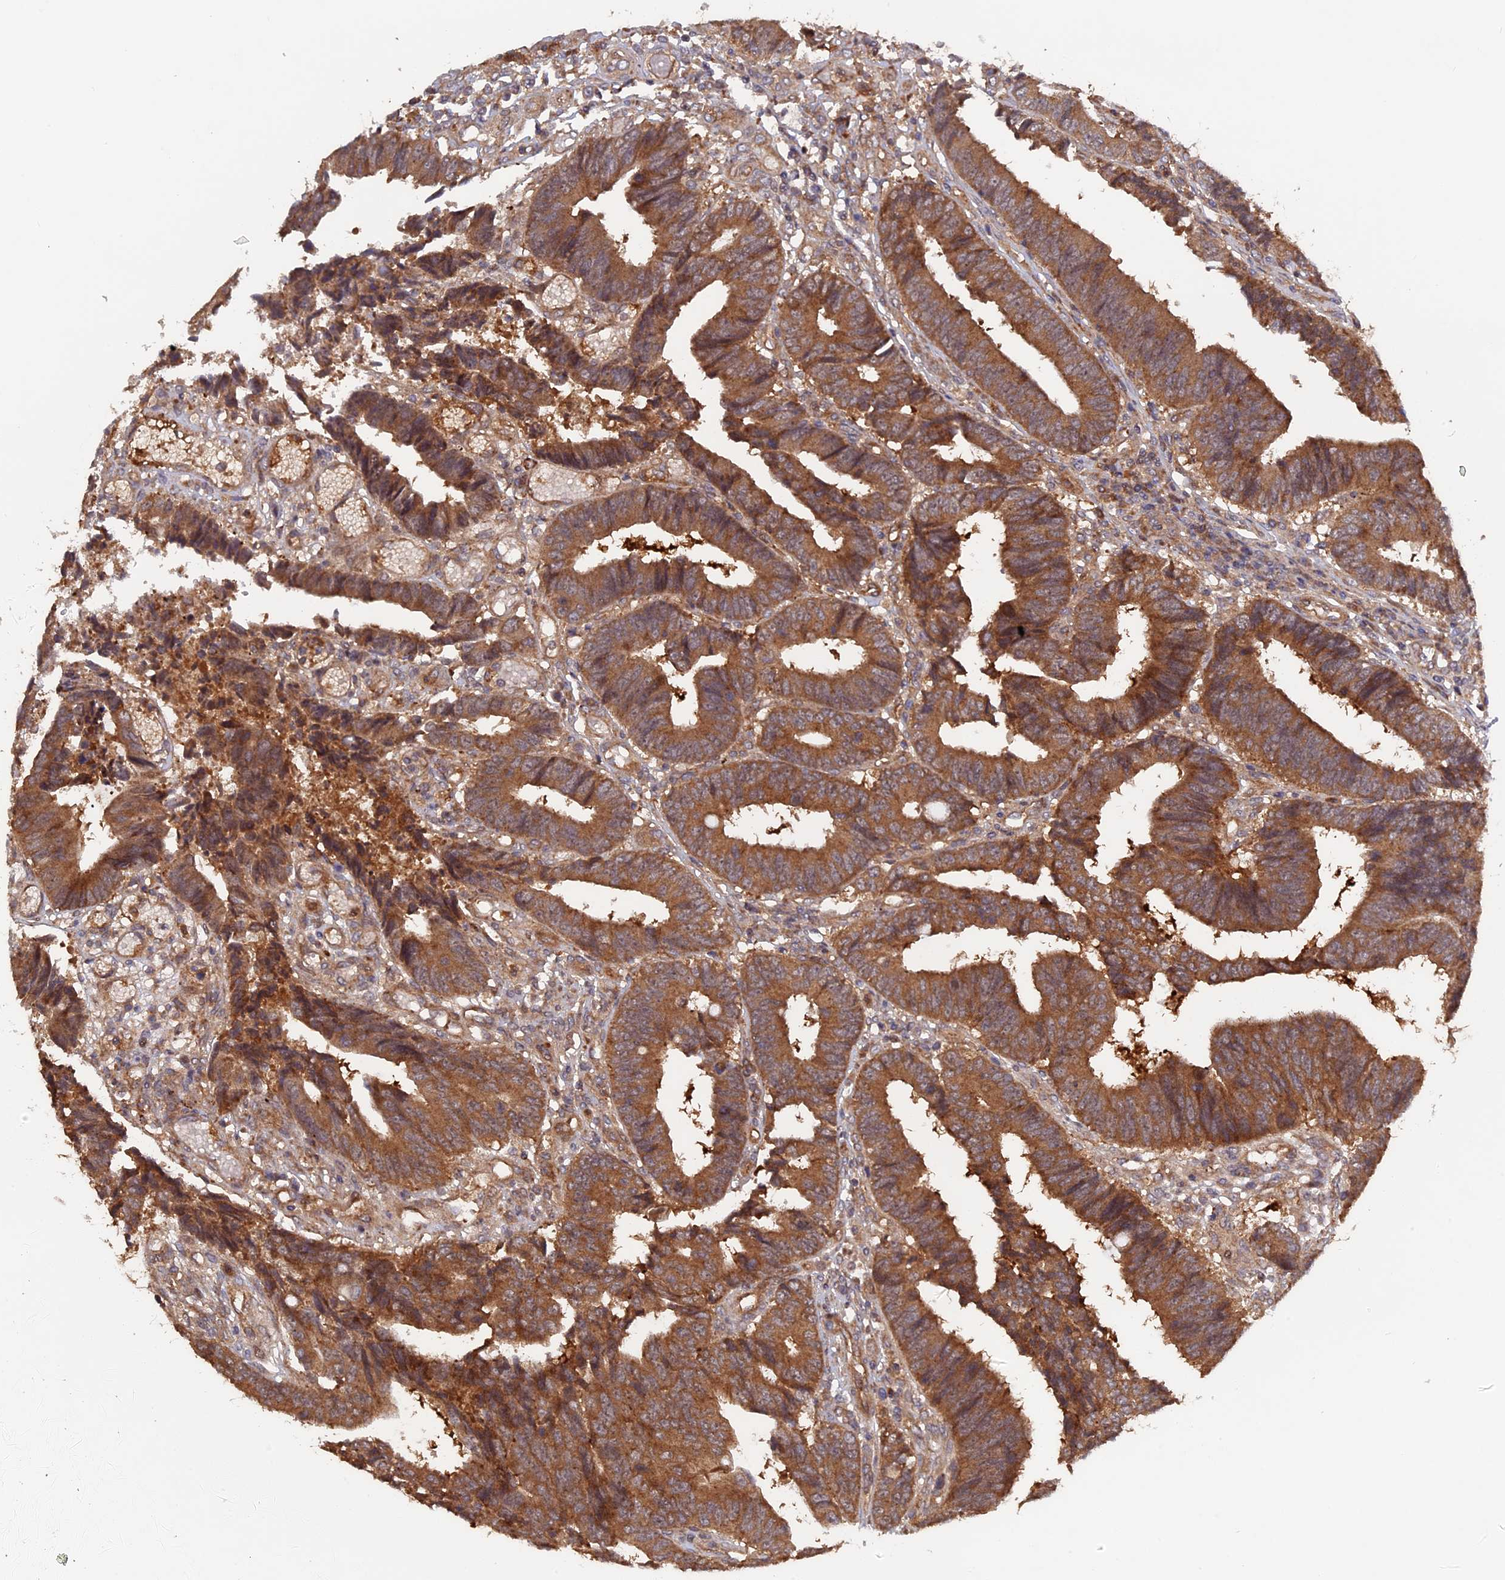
{"staining": {"intensity": "moderate", "quantity": ">75%", "location": "cytoplasmic/membranous"}, "tissue": "colorectal cancer", "cell_type": "Tumor cells", "image_type": "cancer", "snomed": [{"axis": "morphology", "description": "Adenocarcinoma, NOS"}, {"axis": "topography", "description": "Rectum"}], "caption": "Immunohistochemistry of human adenocarcinoma (colorectal) demonstrates medium levels of moderate cytoplasmic/membranous positivity in about >75% of tumor cells. Immunohistochemistry (ihc) stains the protein in brown and the nuclei are stained blue.", "gene": "FERMT1", "patient": {"sex": "male", "age": 84}}